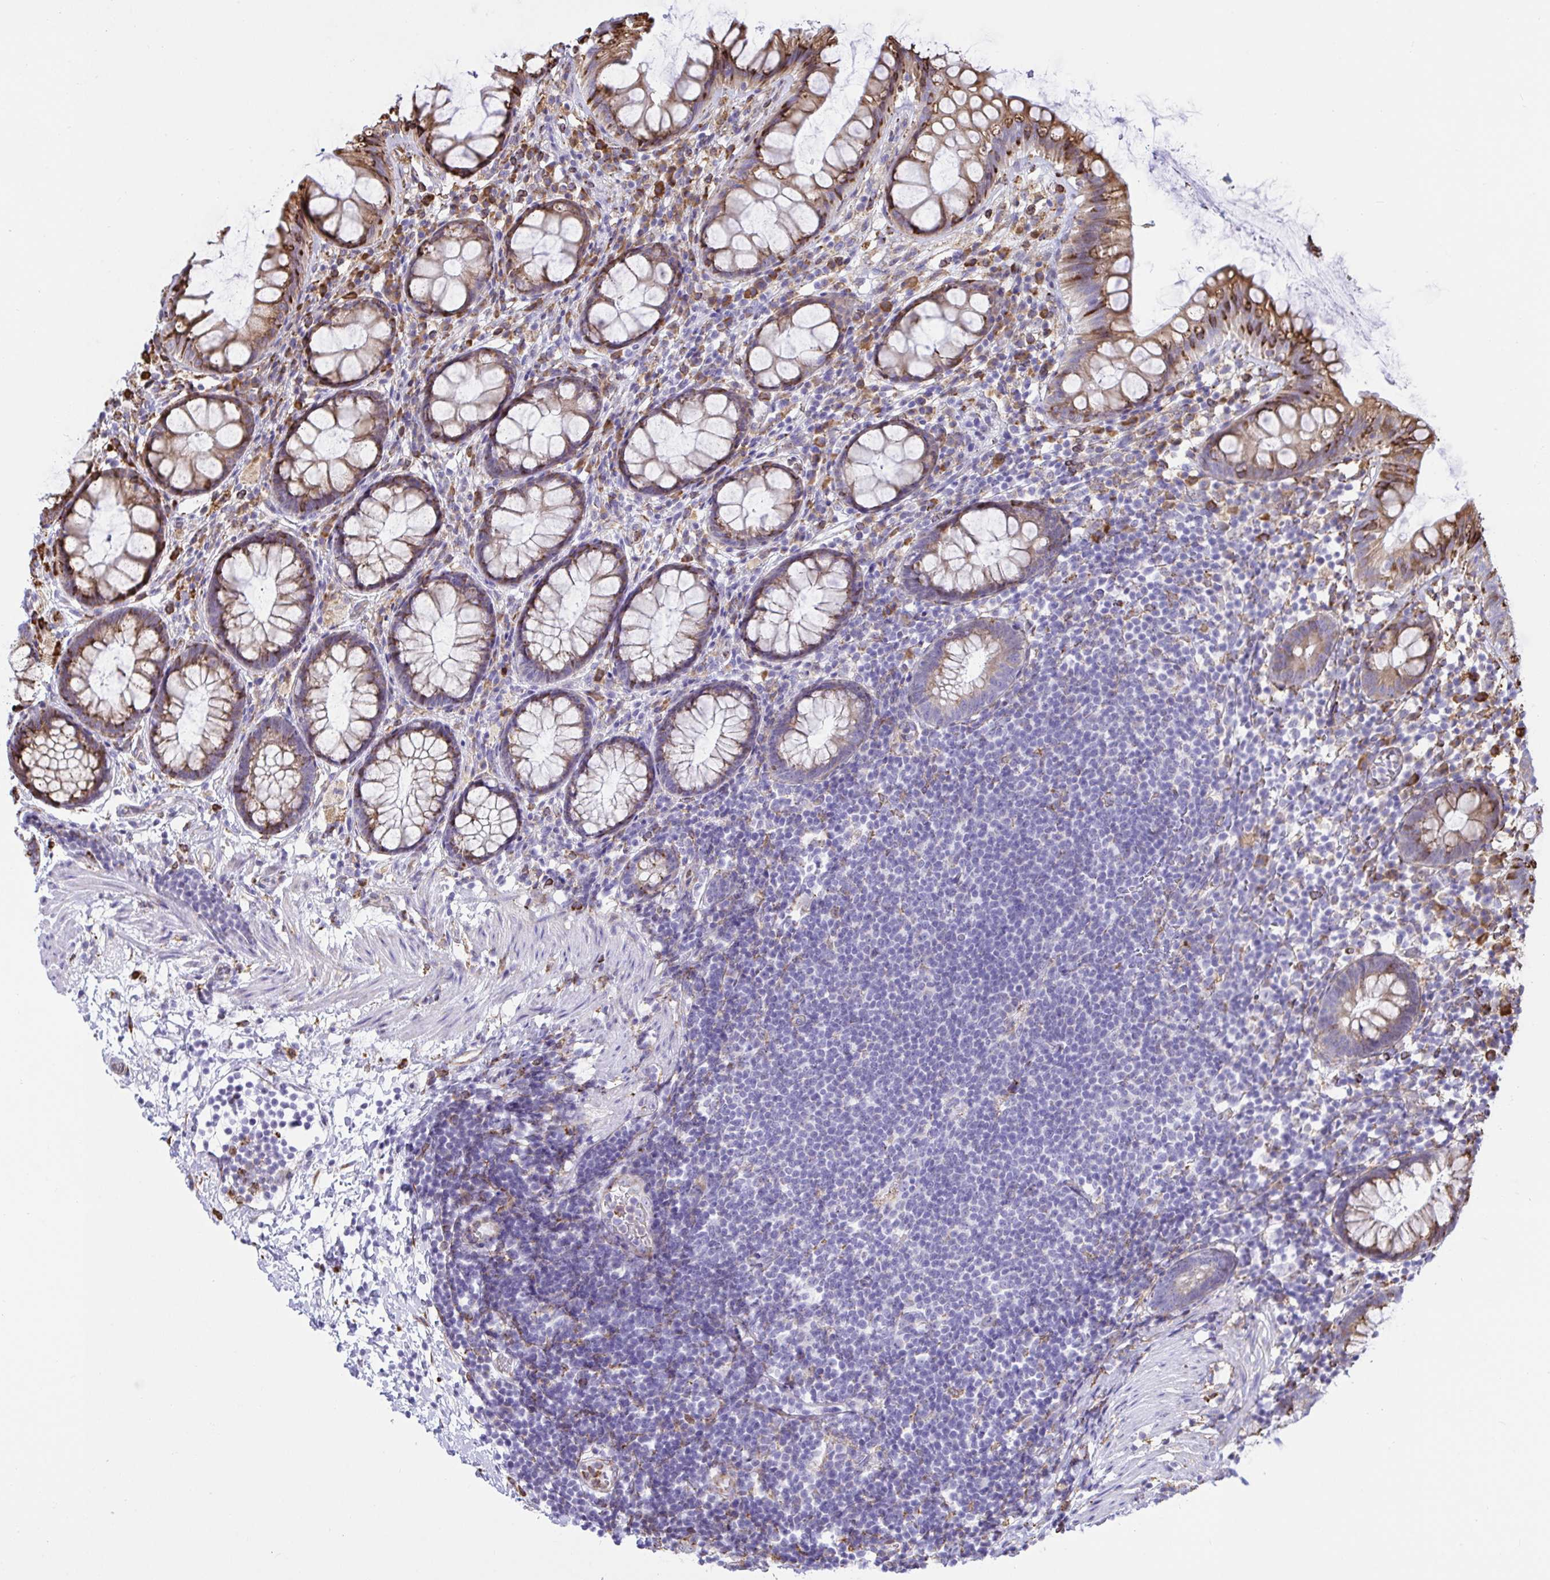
{"staining": {"intensity": "moderate", "quantity": ">75%", "location": "cytoplasmic/membranous"}, "tissue": "rectum", "cell_type": "Glandular cells", "image_type": "normal", "snomed": [{"axis": "morphology", "description": "Normal tissue, NOS"}, {"axis": "topography", "description": "Rectum"}], "caption": "Glandular cells reveal moderate cytoplasmic/membranous positivity in about >75% of cells in normal rectum. The staining is performed using DAB (3,3'-diaminobenzidine) brown chromogen to label protein expression. The nuclei are counter-stained blue using hematoxylin.", "gene": "CLGN", "patient": {"sex": "female", "age": 62}}